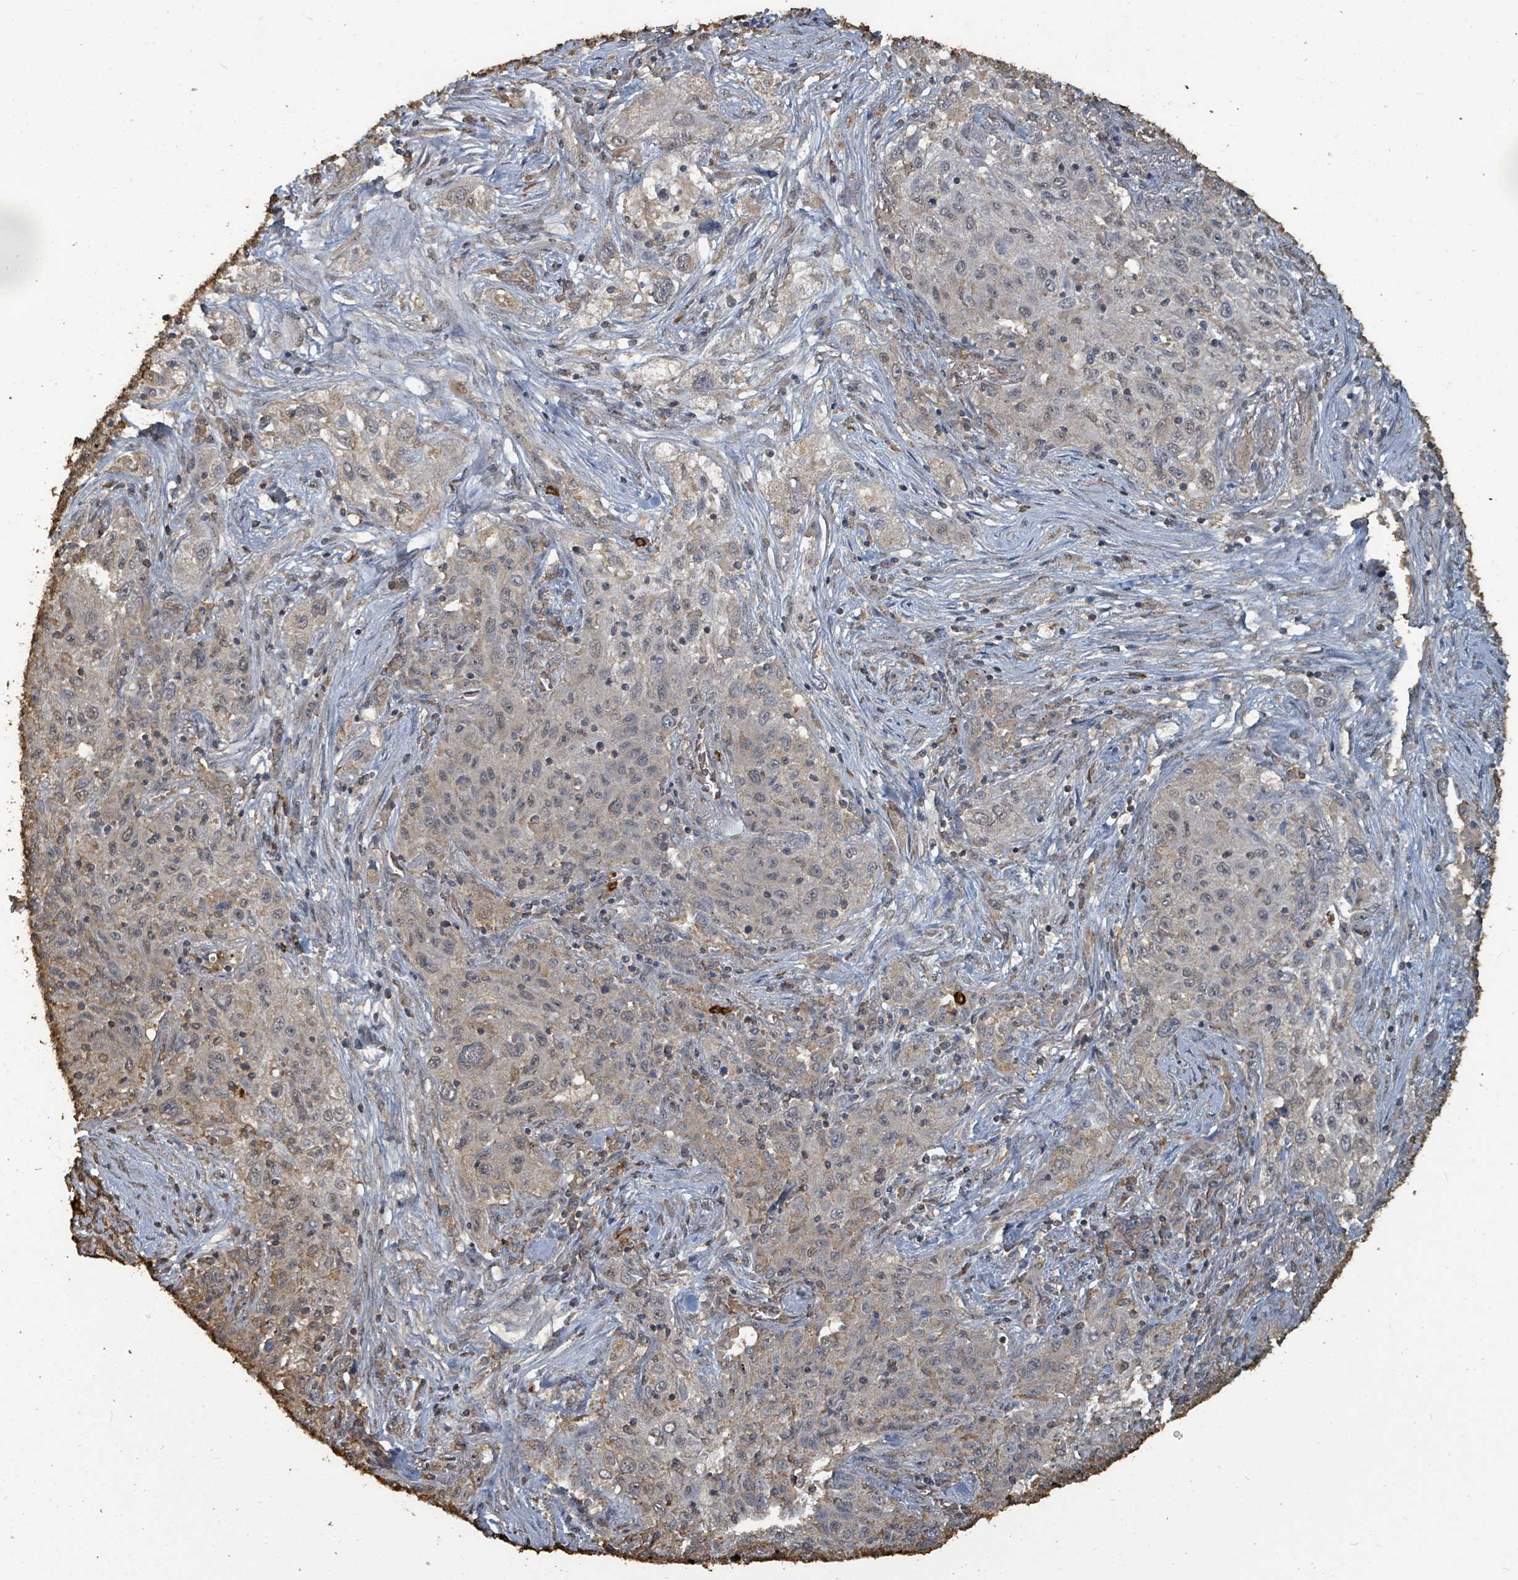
{"staining": {"intensity": "weak", "quantity": "<25%", "location": "cytoplasmic/membranous,nuclear"}, "tissue": "lung cancer", "cell_type": "Tumor cells", "image_type": "cancer", "snomed": [{"axis": "morphology", "description": "Squamous cell carcinoma, NOS"}, {"axis": "topography", "description": "Lung"}], "caption": "This histopathology image is of squamous cell carcinoma (lung) stained with immunohistochemistry (IHC) to label a protein in brown with the nuclei are counter-stained blue. There is no expression in tumor cells.", "gene": "C6orf52", "patient": {"sex": "female", "age": 69}}